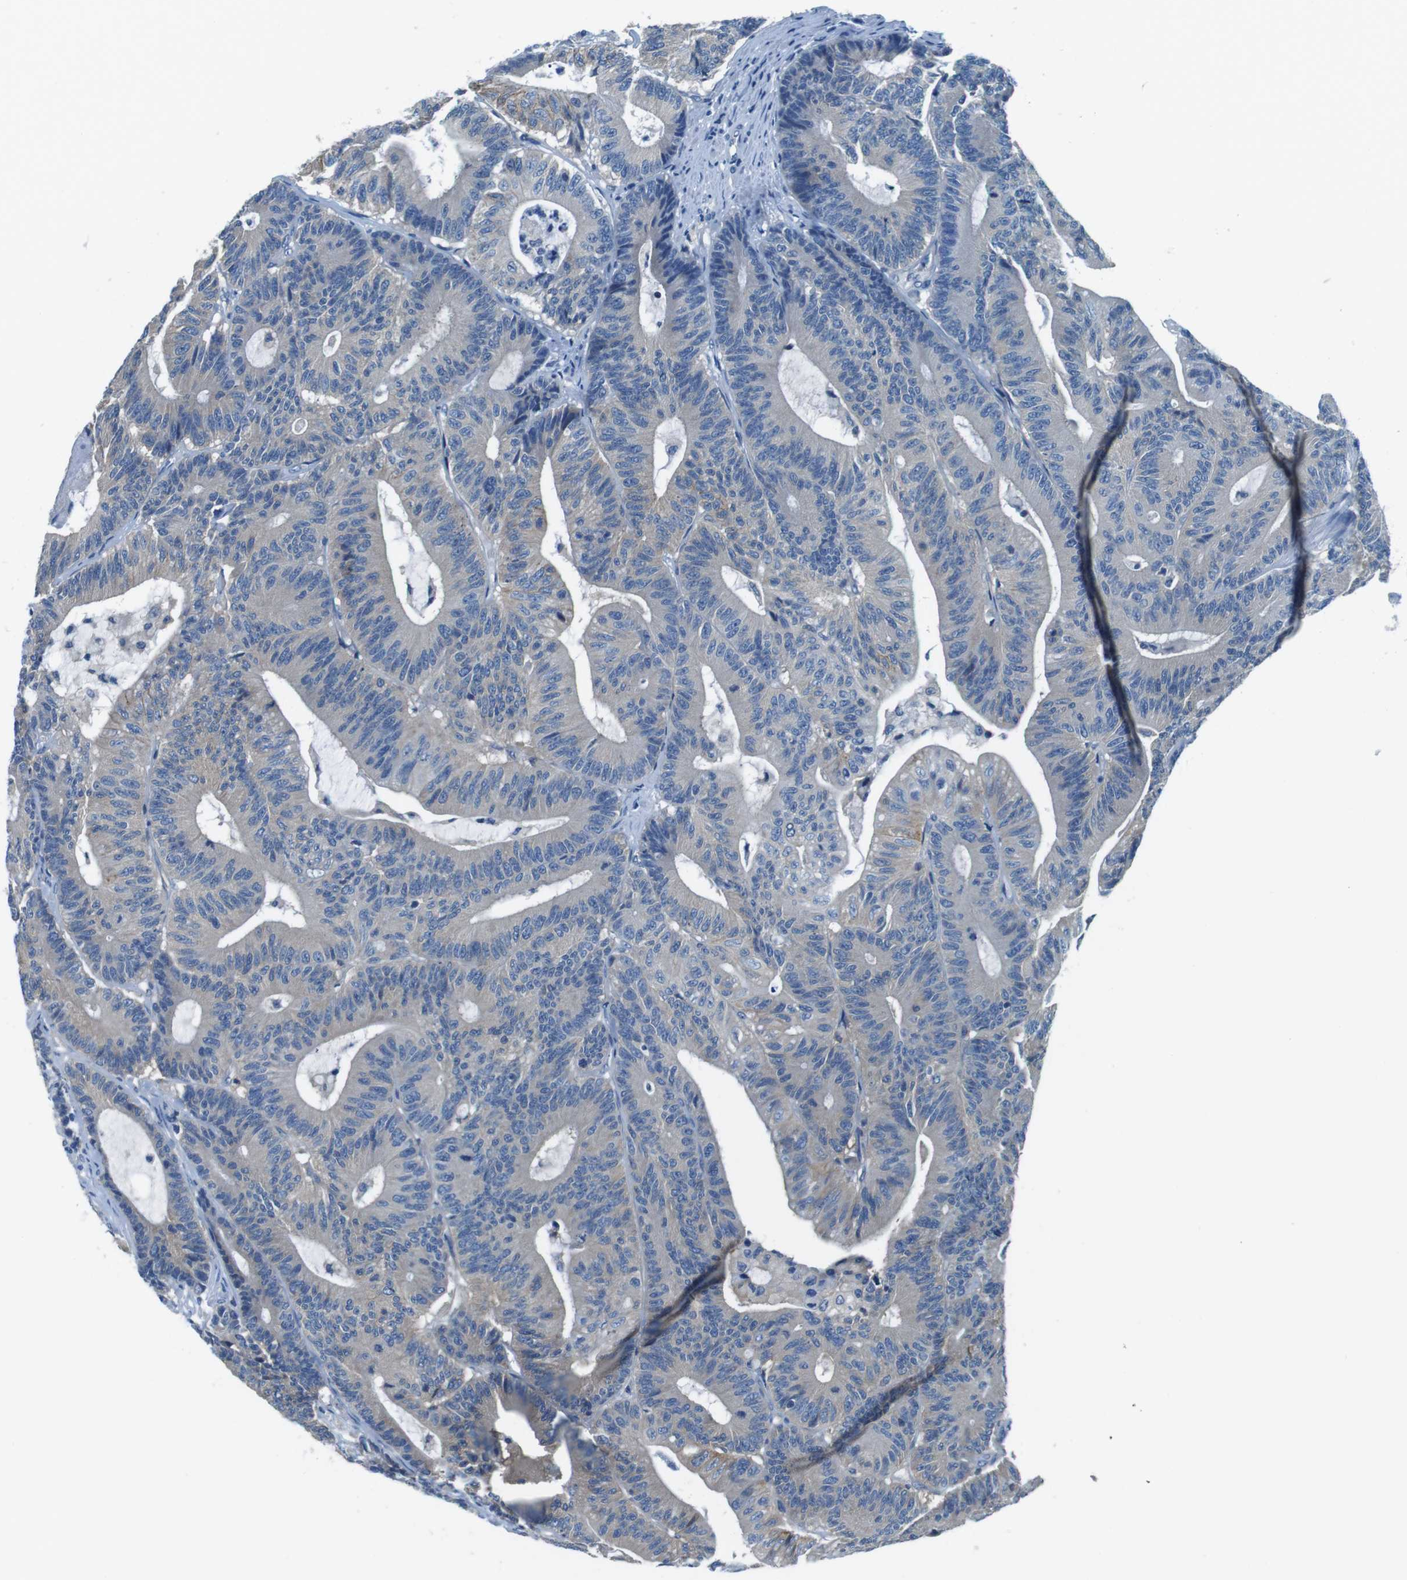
{"staining": {"intensity": "weak", "quantity": "<25%", "location": "cytoplasmic/membranous"}, "tissue": "colorectal cancer", "cell_type": "Tumor cells", "image_type": "cancer", "snomed": [{"axis": "morphology", "description": "Adenocarcinoma, NOS"}, {"axis": "topography", "description": "Colon"}], "caption": "Human colorectal cancer (adenocarcinoma) stained for a protein using immunohistochemistry (IHC) displays no staining in tumor cells.", "gene": "DENND4C", "patient": {"sex": "female", "age": 84}}